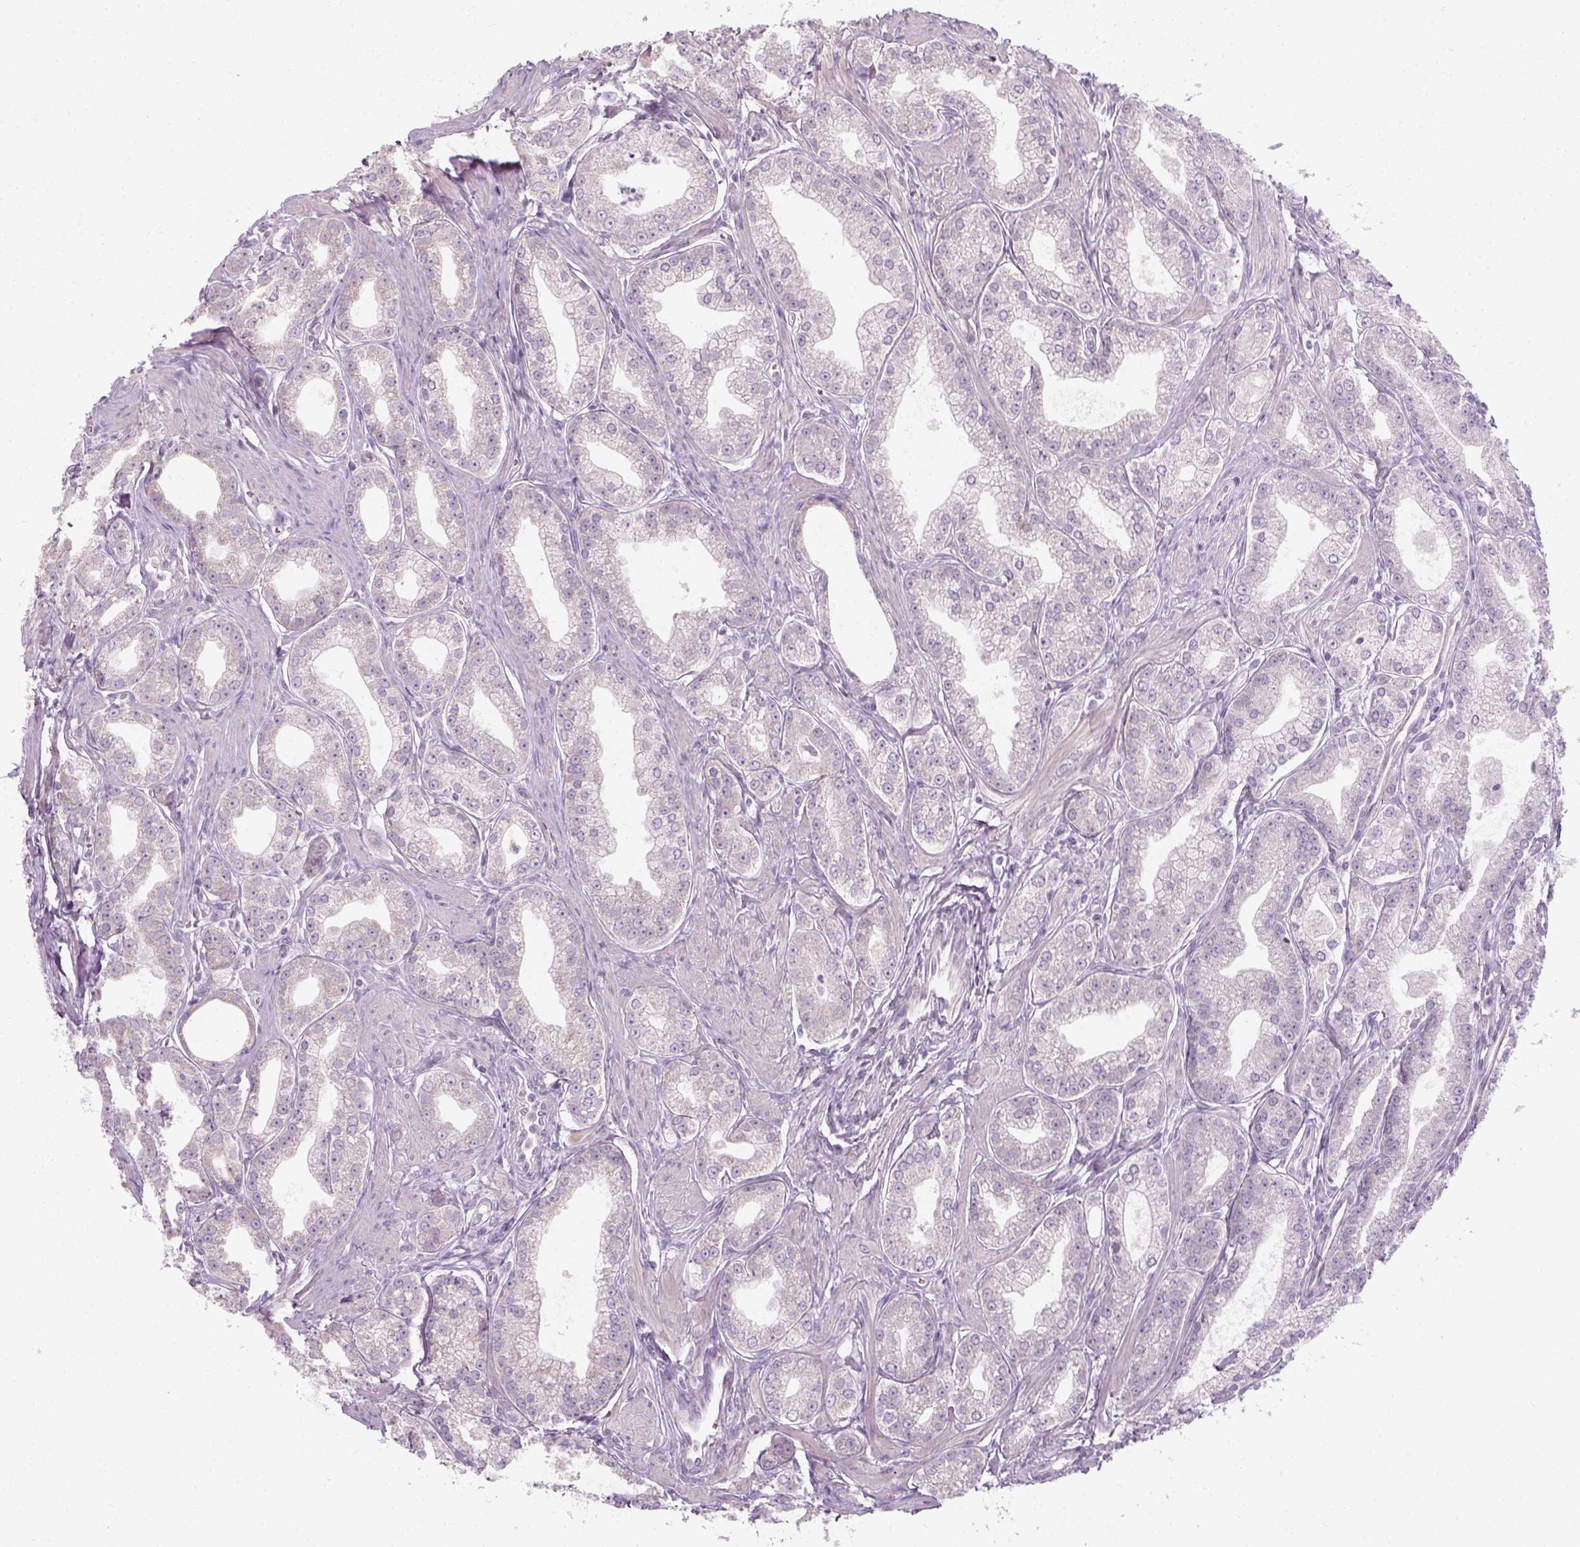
{"staining": {"intensity": "negative", "quantity": "none", "location": "none"}, "tissue": "prostate cancer", "cell_type": "Tumor cells", "image_type": "cancer", "snomed": [{"axis": "morphology", "description": "Adenocarcinoma, NOS"}, {"axis": "topography", "description": "Prostate"}], "caption": "There is no significant staining in tumor cells of adenocarcinoma (prostate).", "gene": "PRAME", "patient": {"sex": "male", "age": 71}}